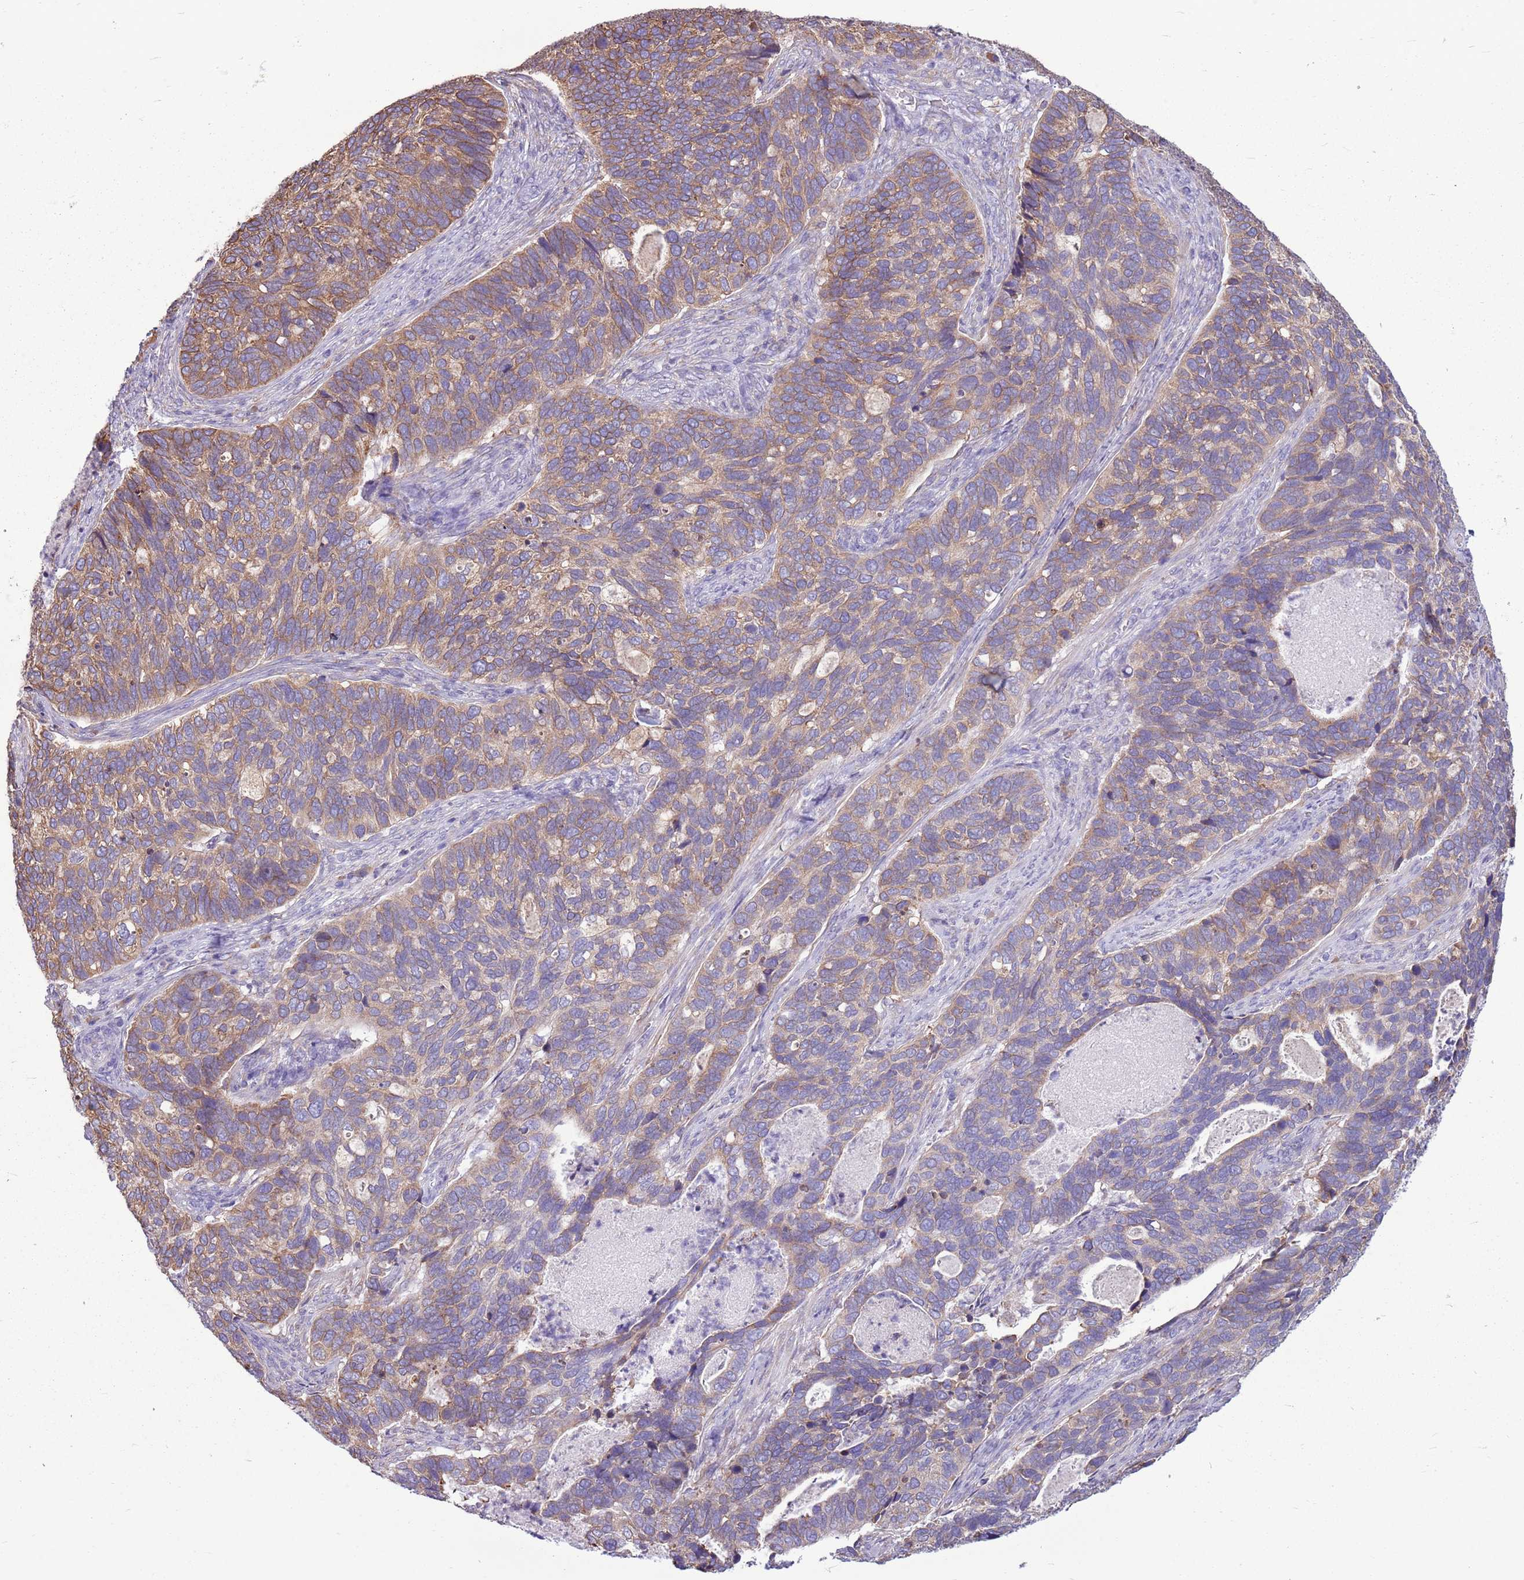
{"staining": {"intensity": "weak", "quantity": ">75%", "location": "cytoplasmic/membranous"}, "tissue": "cervical cancer", "cell_type": "Tumor cells", "image_type": "cancer", "snomed": [{"axis": "morphology", "description": "Squamous cell carcinoma, NOS"}, {"axis": "topography", "description": "Cervix"}], "caption": "This photomicrograph exhibits immunohistochemistry (IHC) staining of cervical squamous cell carcinoma, with low weak cytoplasmic/membranous staining in about >75% of tumor cells.", "gene": "KCTD19", "patient": {"sex": "female", "age": 38}}